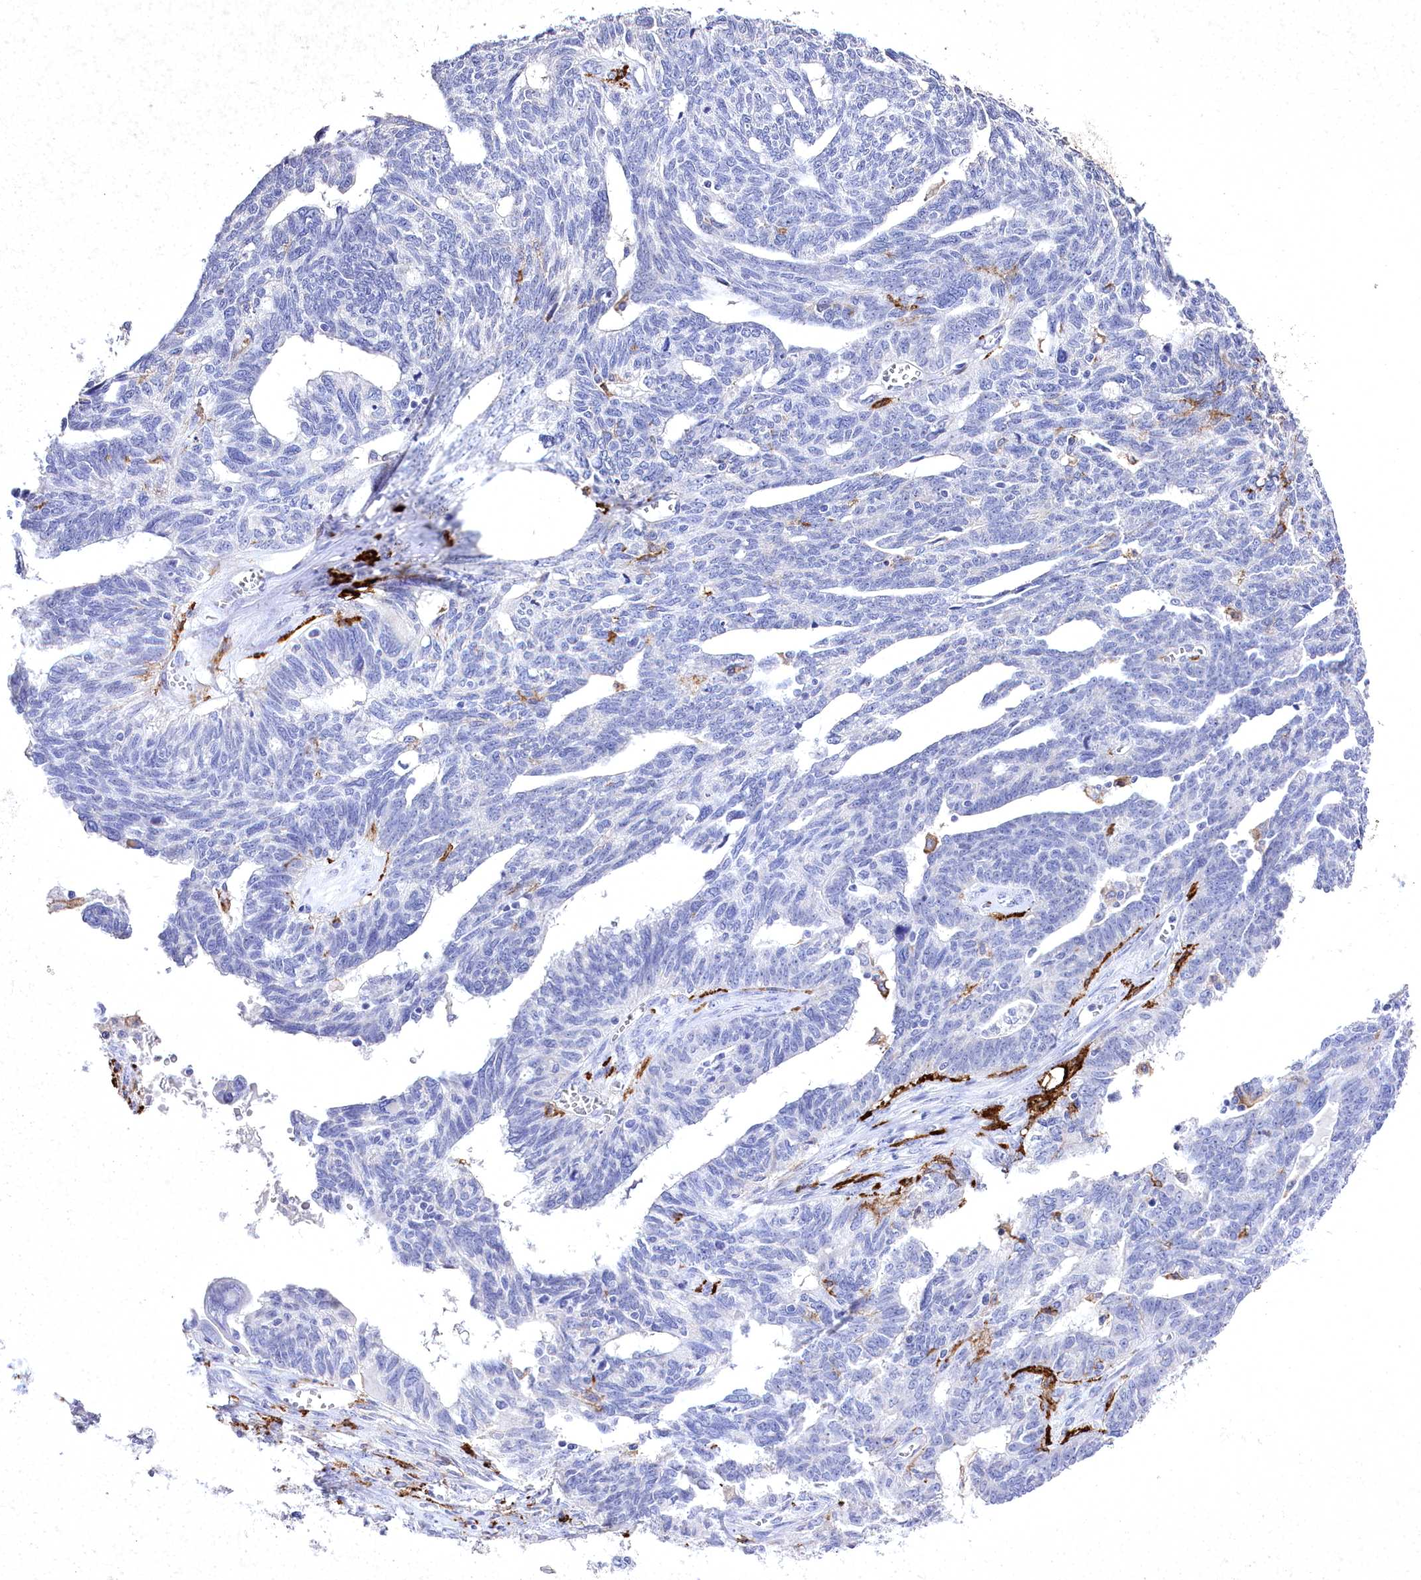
{"staining": {"intensity": "negative", "quantity": "none", "location": "none"}, "tissue": "ovarian cancer", "cell_type": "Tumor cells", "image_type": "cancer", "snomed": [{"axis": "morphology", "description": "Cystadenocarcinoma, serous, NOS"}, {"axis": "topography", "description": "Ovary"}], "caption": "A photomicrograph of ovarian serous cystadenocarcinoma stained for a protein shows no brown staining in tumor cells.", "gene": "CLEC4M", "patient": {"sex": "female", "age": 79}}